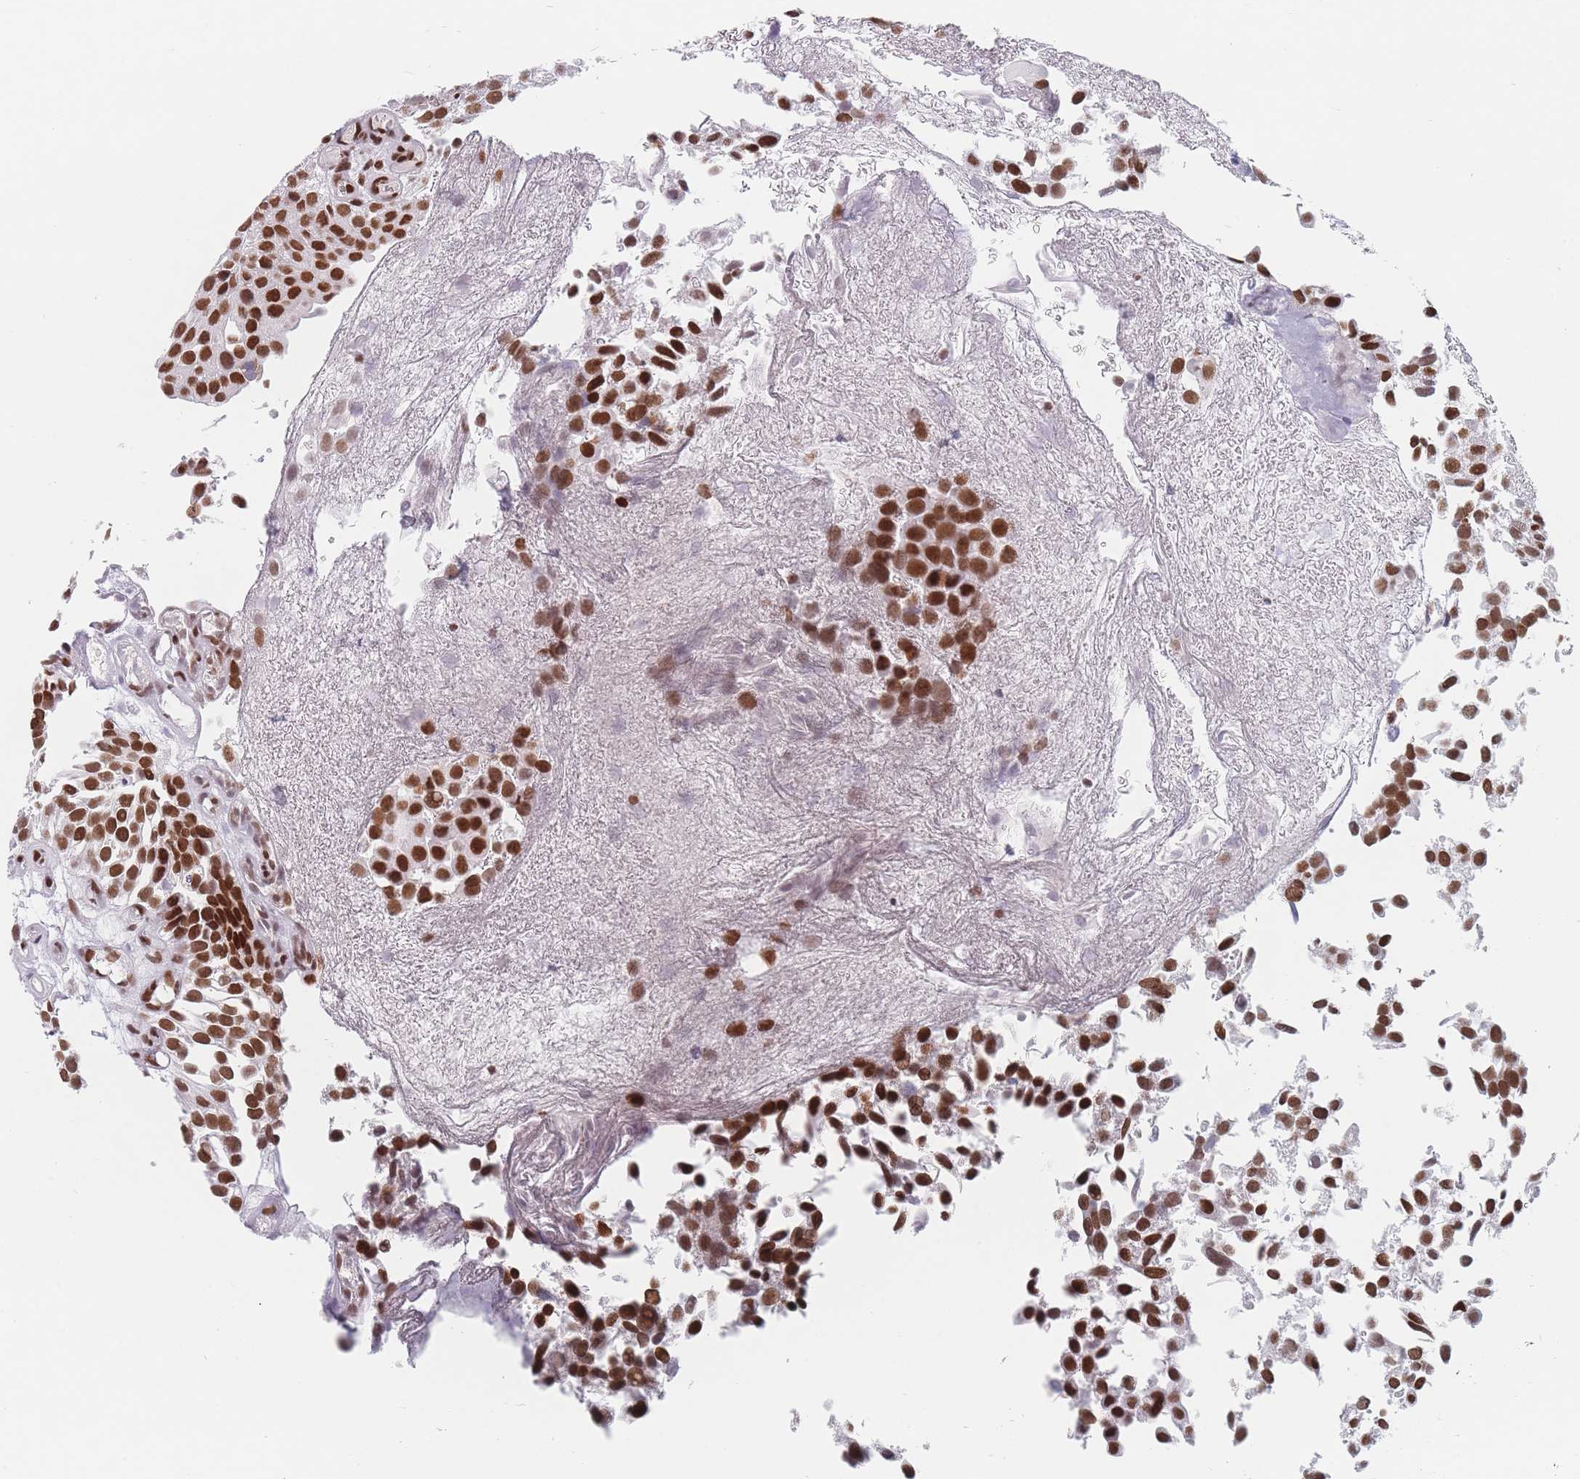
{"staining": {"intensity": "strong", "quantity": ">75%", "location": "nuclear"}, "tissue": "urothelial cancer", "cell_type": "Tumor cells", "image_type": "cancer", "snomed": [{"axis": "morphology", "description": "Urothelial carcinoma, Low grade"}, {"axis": "topography", "description": "Urinary bladder"}], "caption": "Protein expression by IHC demonstrates strong nuclear expression in approximately >75% of tumor cells in urothelial cancer. The protein is stained brown, and the nuclei are stained in blue (DAB IHC with brightfield microscopy, high magnification).", "gene": "SAFB2", "patient": {"sex": "male", "age": 88}}